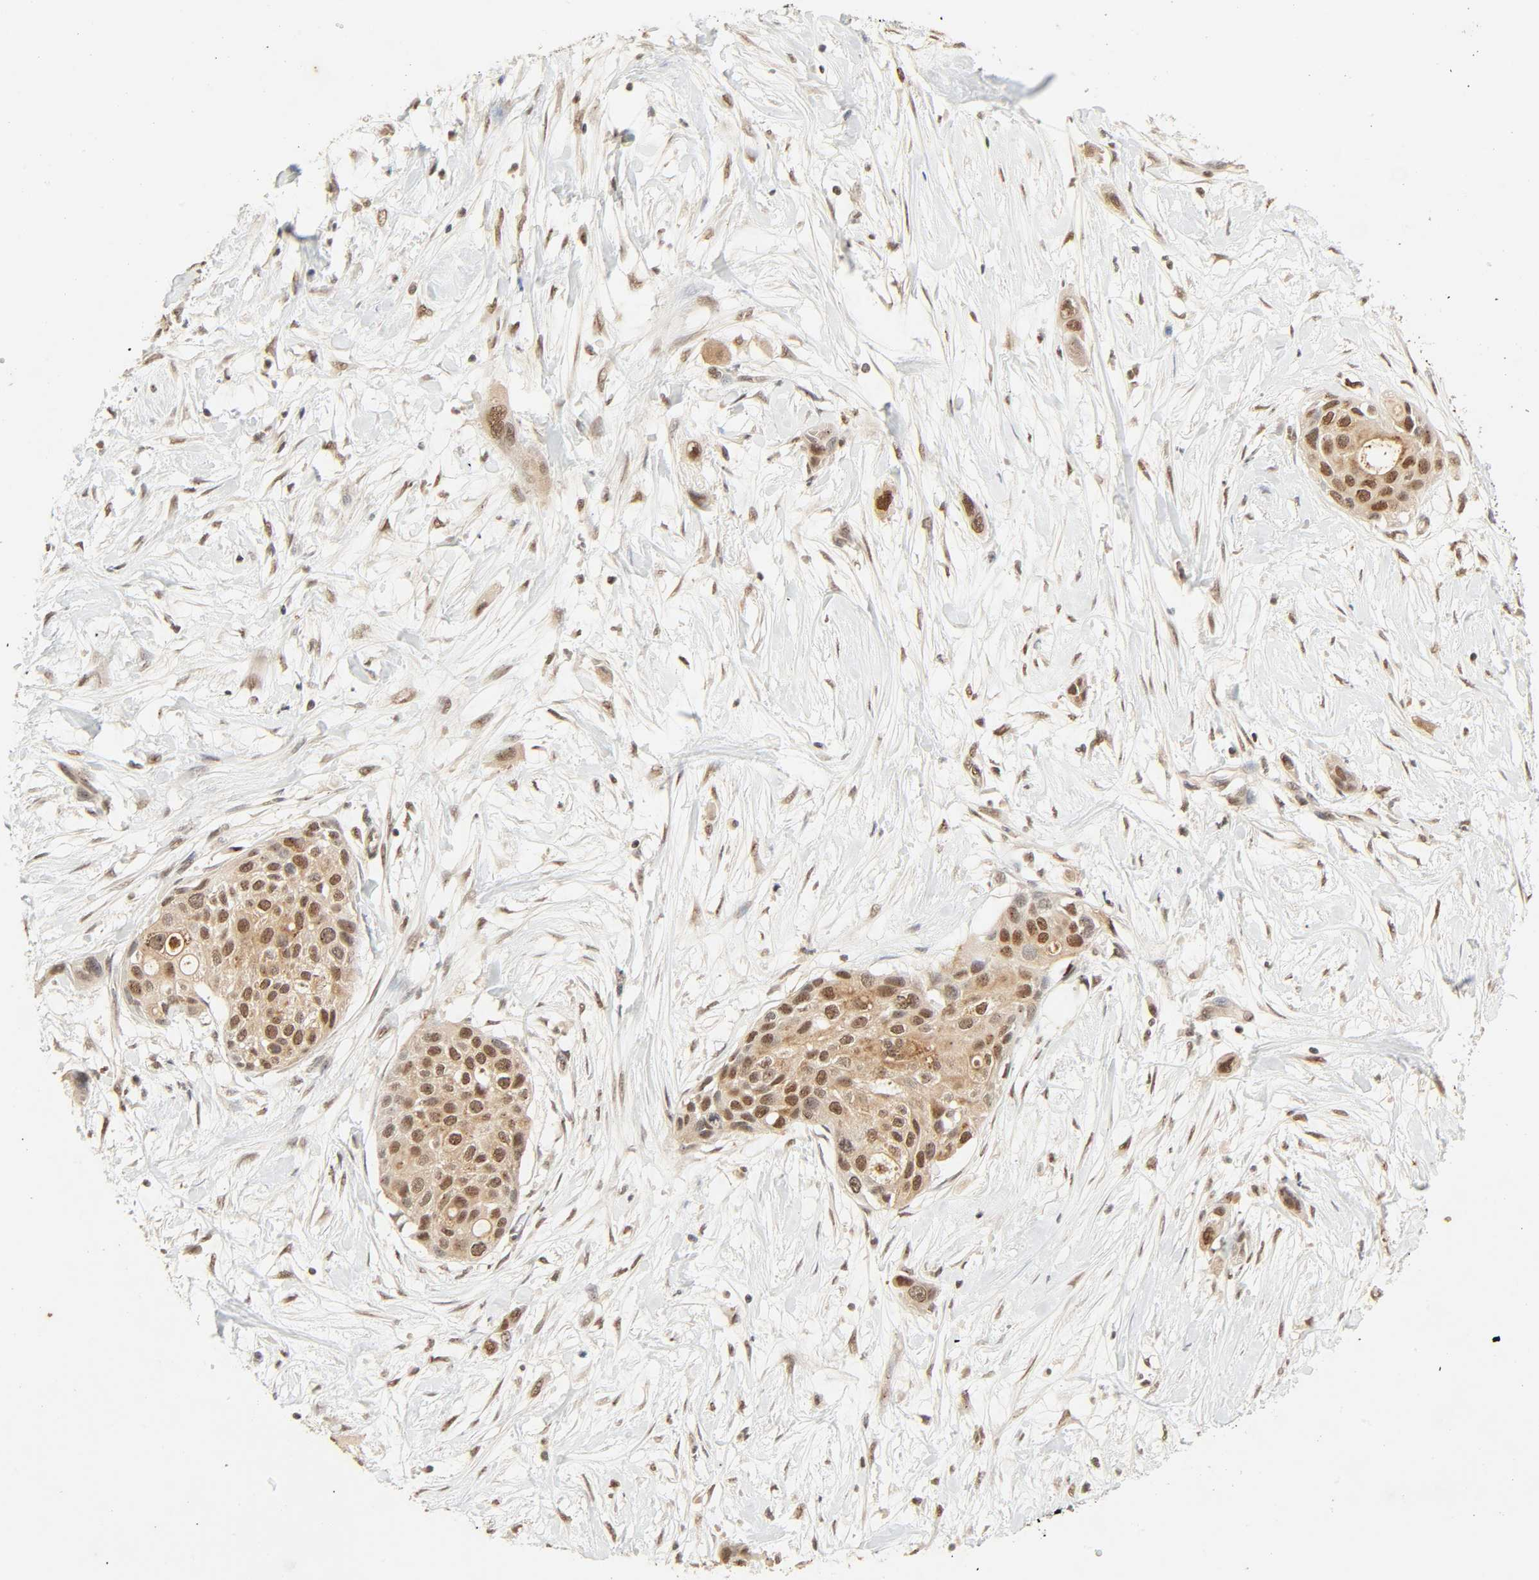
{"staining": {"intensity": "moderate", "quantity": ">75%", "location": "cytoplasmic/membranous,nuclear"}, "tissue": "pancreatic cancer", "cell_type": "Tumor cells", "image_type": "cancer", "snomed": [{"axis": "morphology", "description": "Adenocarcinoma, NOS"}, {"axis": "topography", "description": "Pancreas"}], "caption": "The image shows staining of pancreatic cancer (adenocarcinoma), revealing moderate cytoplasmic/membranous and nuclear protein staining (brown color) within tumor cells. (DAB (3,3'-diaminobenzidine) = brown stain, brightfield microscopy at high magnification).", "gene": "UBC", "patient": {"sex": "female", "age": 60}}